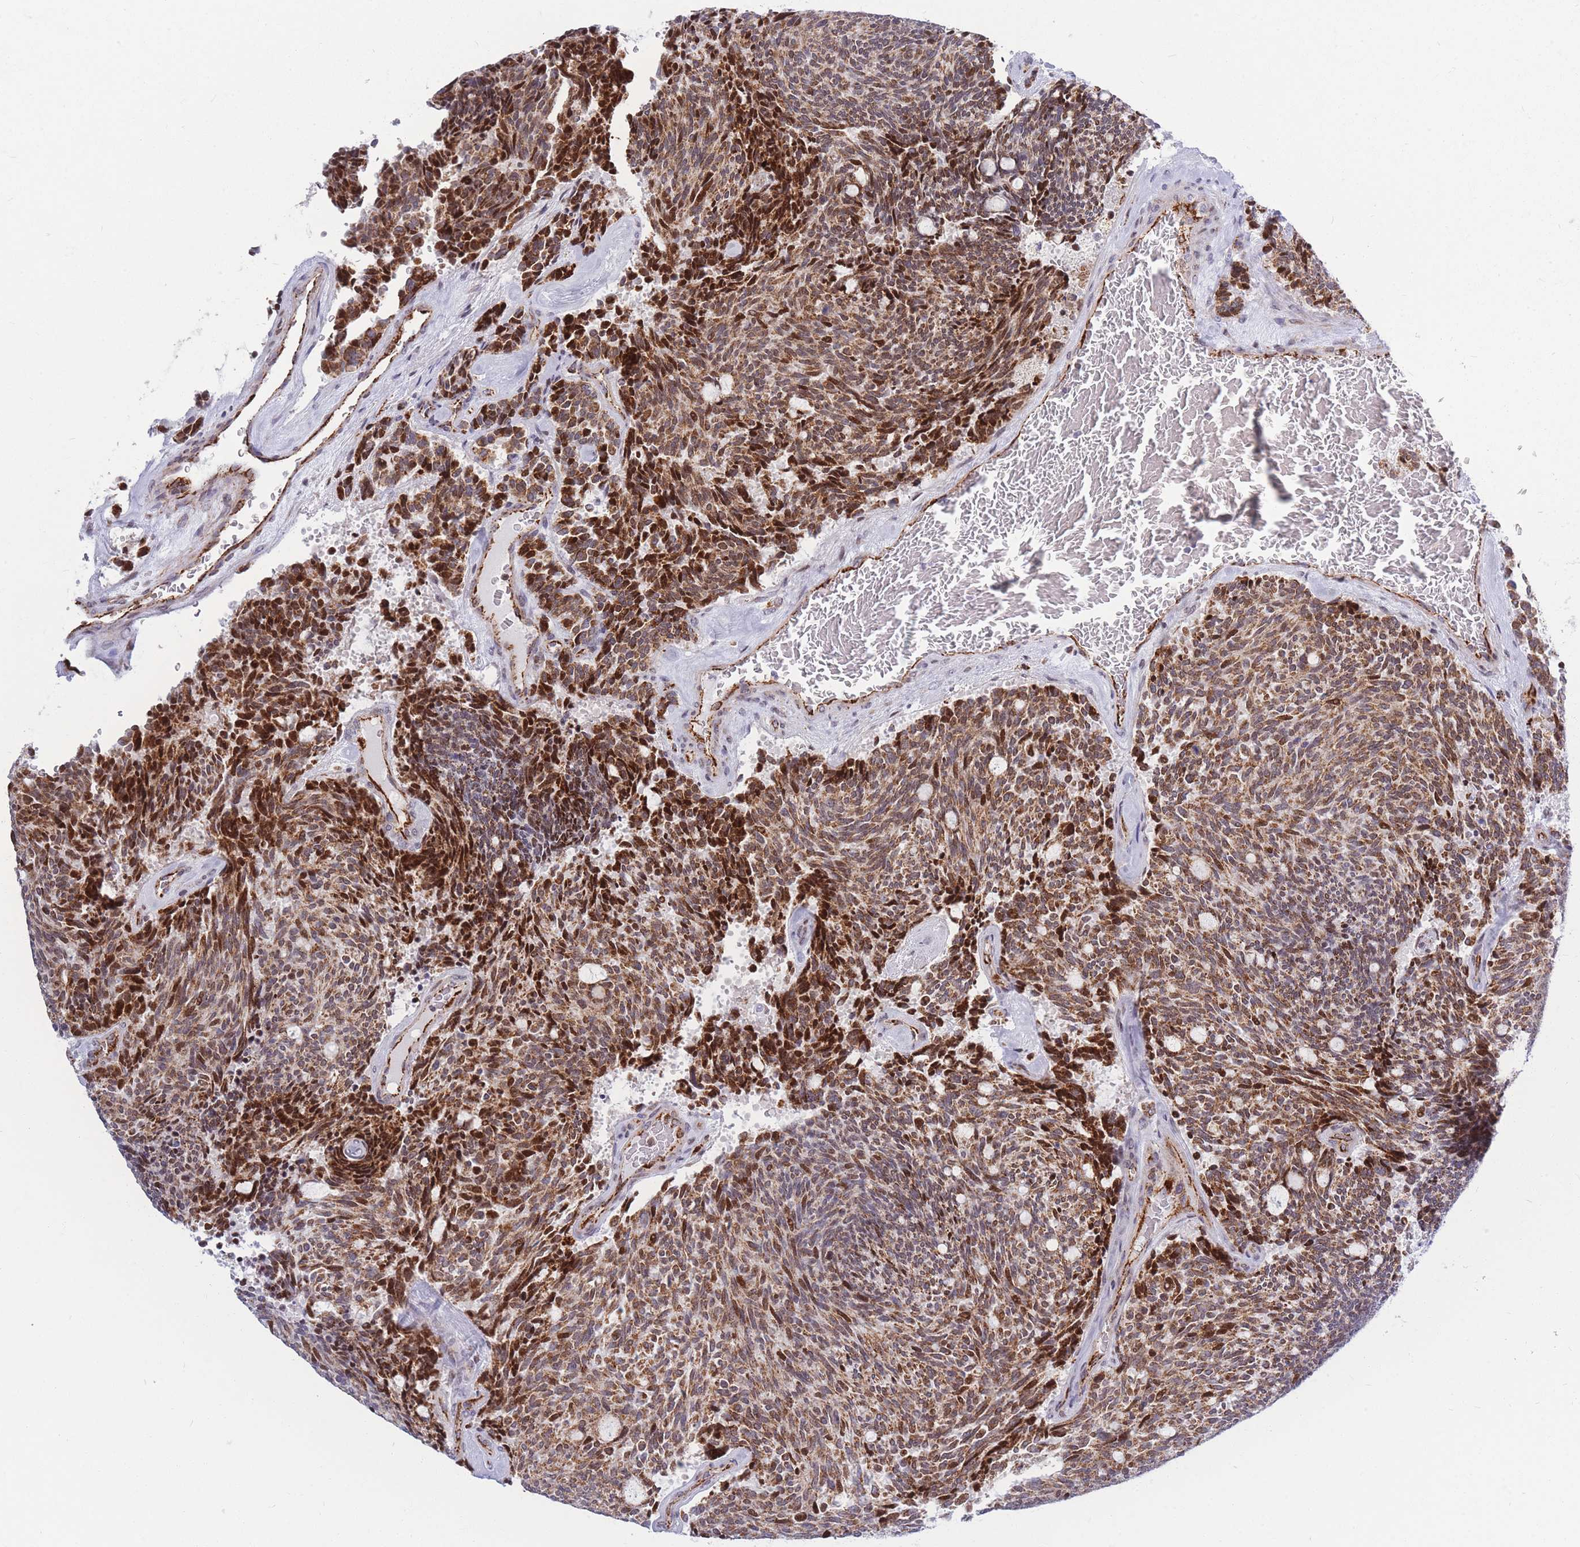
{"staining": {"intensity": "strong", "quantity": "25%-75%", "location": "cytoplasmic/membranous,nuclear"}, "tissue": "carcinoid", "cell_type": "Tumor cells", "image_type": "cancer", "snomed": [{"axis": "morphology", "description": "Carcinoid, malignant, NOS"}, {"axis": "topography", "description": "Pancreas"}], "caption": "Strong cytoplasmic/membranous and nuclear expression for a protein is identified in about 25%-75% of tumor cells of carcinoid (malignant) using immunohistochemistry (IHC).", "gene": "MOB4", "patient": {"sex": "female", "age": 54}}